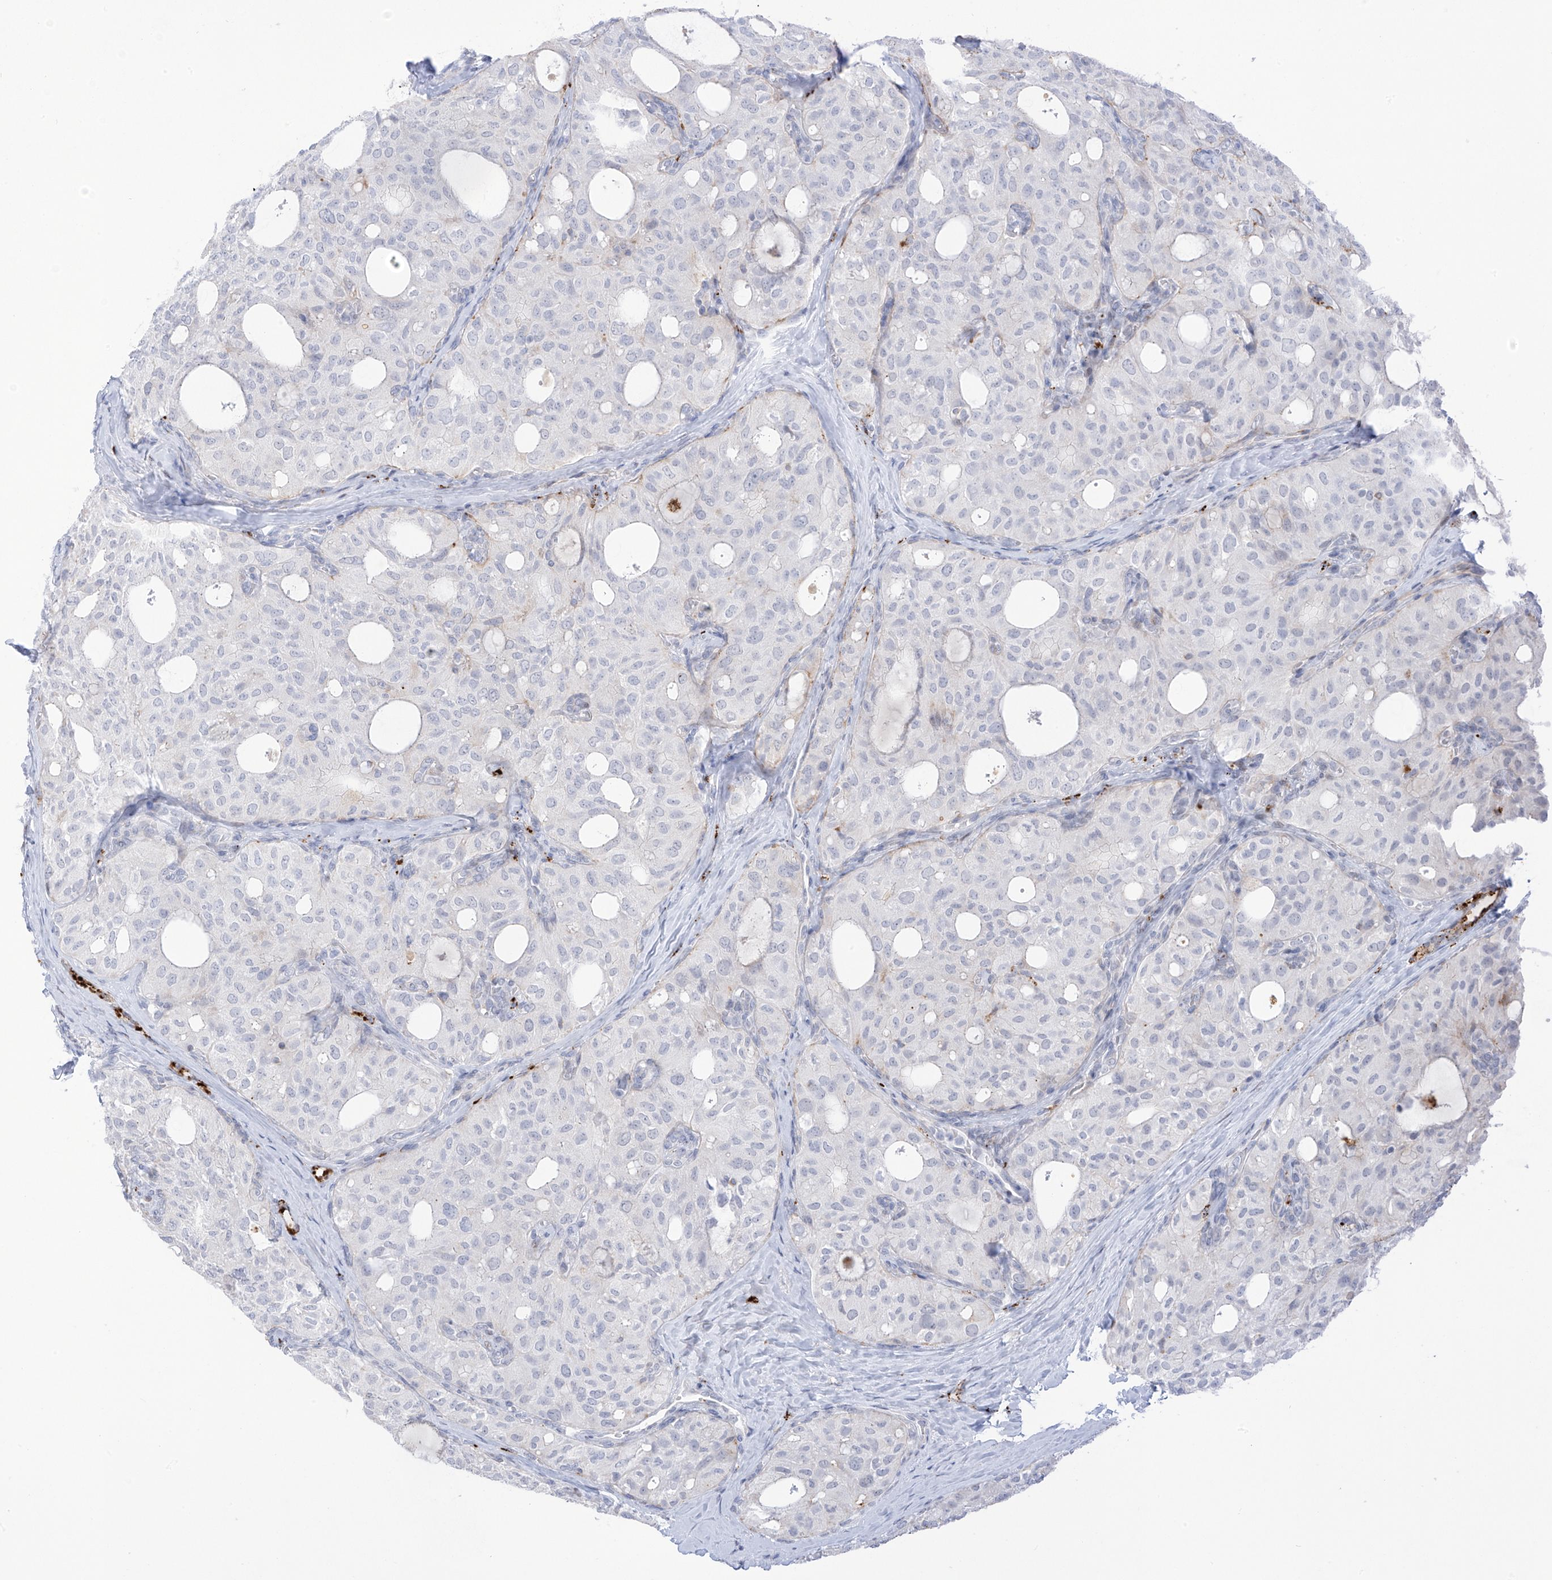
{"staining": {"intensity": "negative", "quantity": "none", "location": "none"}, "tissue": "thyroid cancer", "cell_type": "Tumor cells", "image_type": "cancer", "snomed": [{"axis": "morphology", "description": "Follicular adenoma carcinoma, NOS"}, {"axis": "topography", "description": "Thyroid gland"}], "caption": "There is no significant positivity in tumor cells of thyroid cancer.", "gene": "PSPH", "patient": {"sex": "male", "age": 75}}